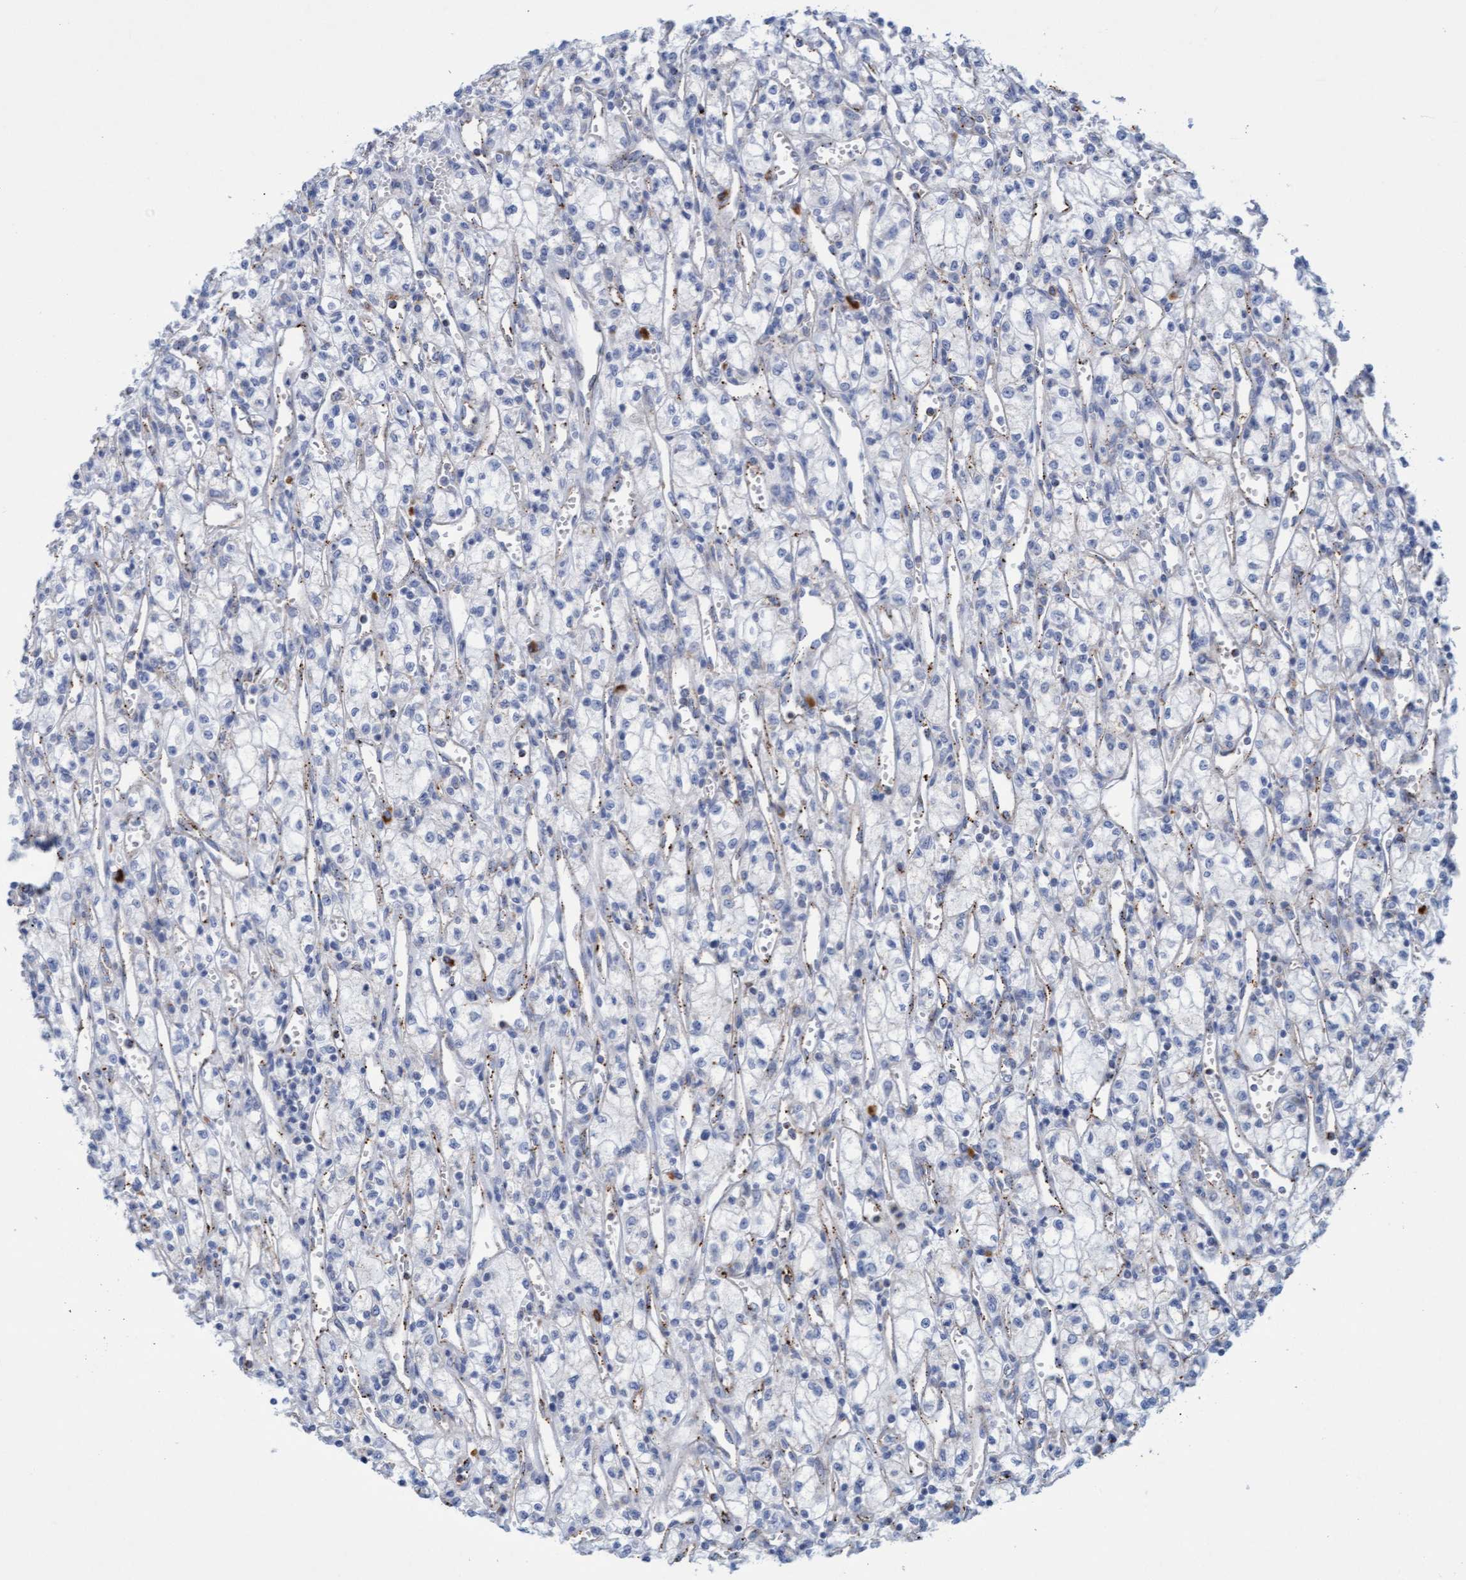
{"staining": {"intensity": "negative", "quantity": "none", "location": "none"}, "tissue": "renal cancer", "cell_type": "Tumor cells", "image_type": "cancer", "snomed": [{"axis": "morphology", "description": "Adenocarcinoma, NOS"}, {"axis": "topography", "description": "Kidney"}], "caption": "Human renal cancer stained for a protein using immunohistochemistry (IHC) displays no staining in tumor cells.", "gene": "SGSH", "patient": {"sex": "male", "age": 59}}